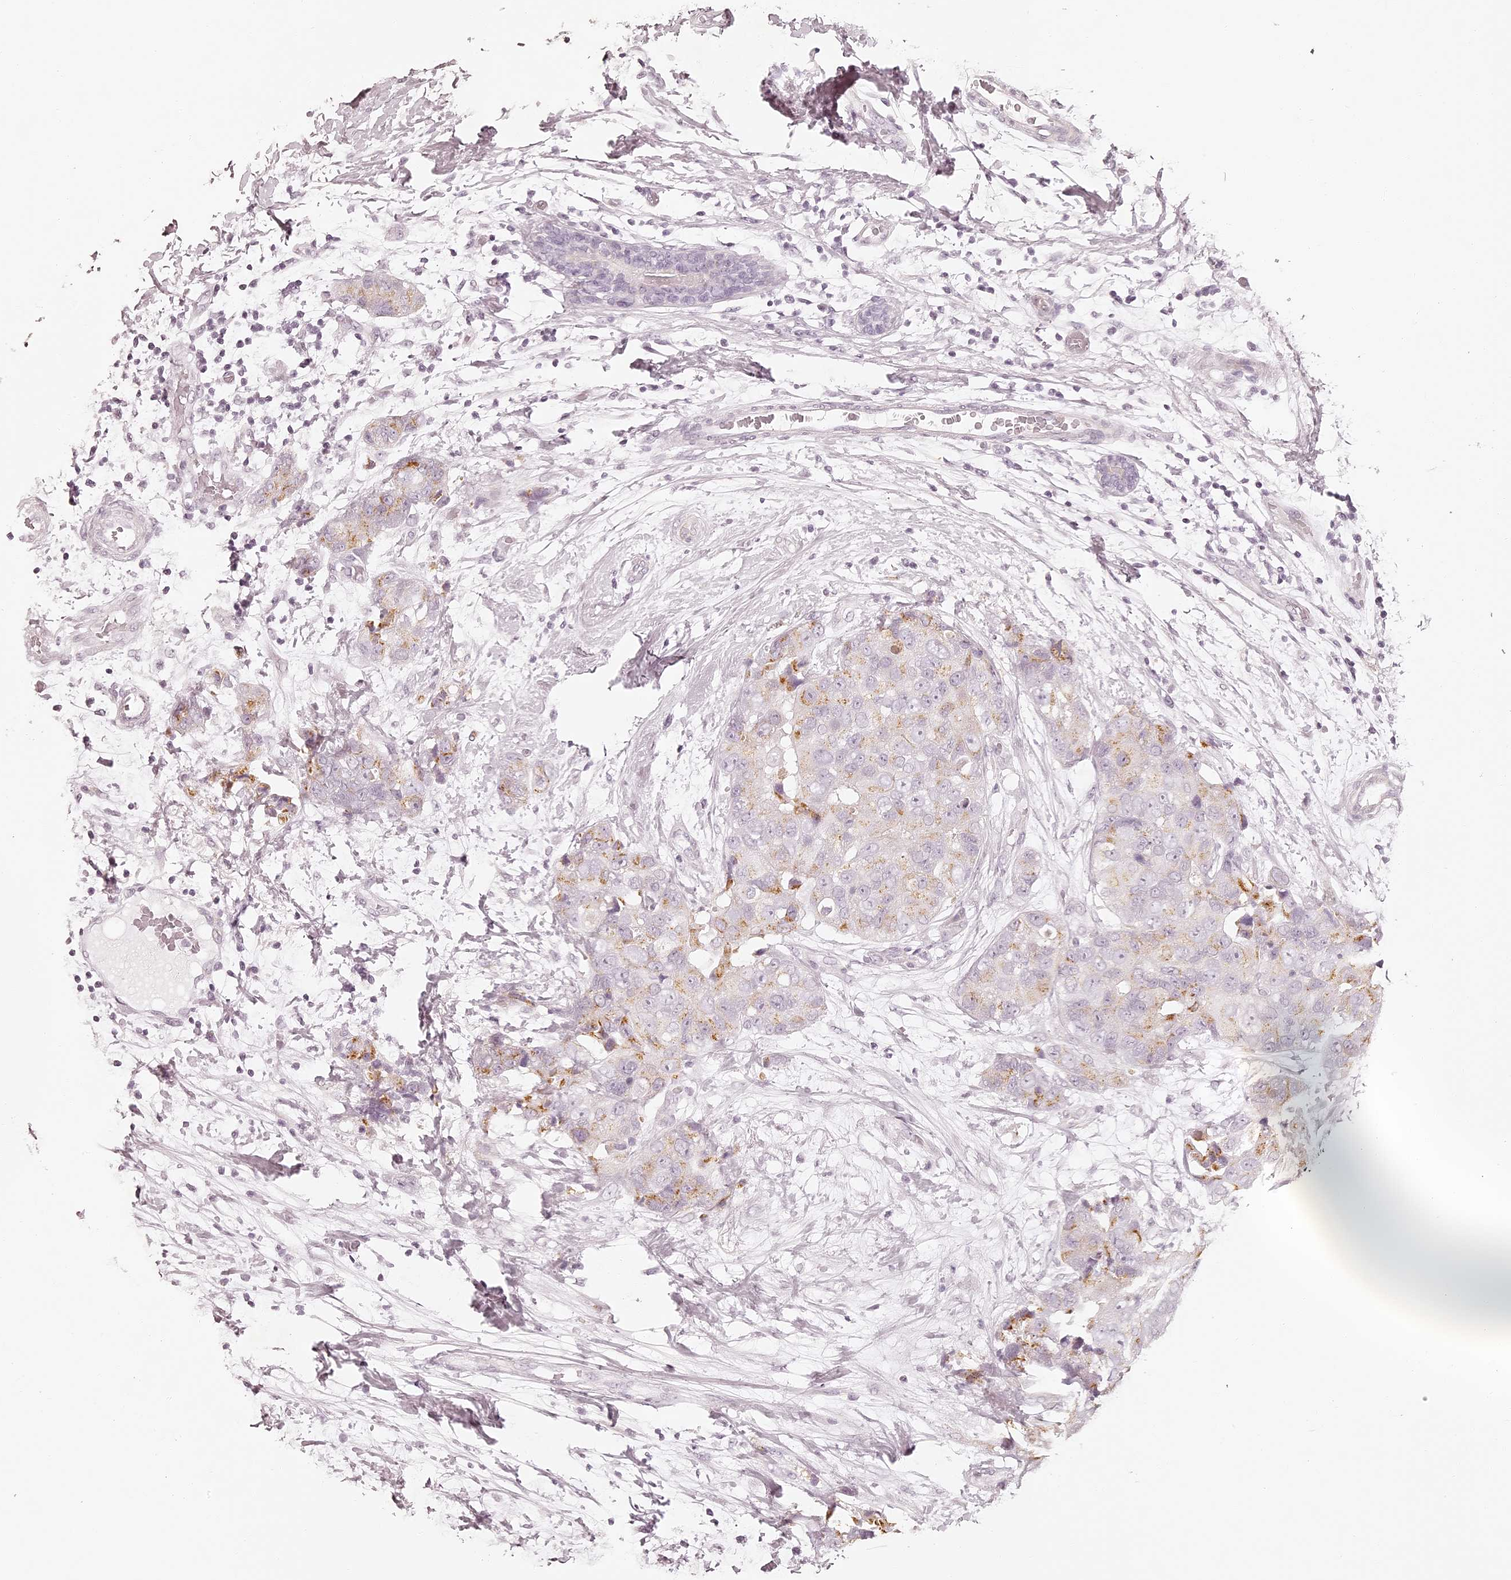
{"staining": {"intensity": "moderate", "quantity": "<25%", "location": "cytoplasmic/membranous"}, "tissue": "breast cancer", "cell_type": "Tumor cells", "image_type": "cancer", "snomed": [{"axis": "morphology", "description": "Duct carcinoma"}, {"axis": "topography", "description": "Breast"}], "caption": "The immunohistochemical stain labels moderate cytoplasmic/membranous positivity in tumor cells of intraductal carcinoma (breast) tissue. The staining was performed using DAB to visualize the protein expression in brown, while the nuclei were stained in blue with hematoxylin (Magnification: 20x).", "gene": "ELAPOR1", "patient": {"sex": "female", "age": 62}}